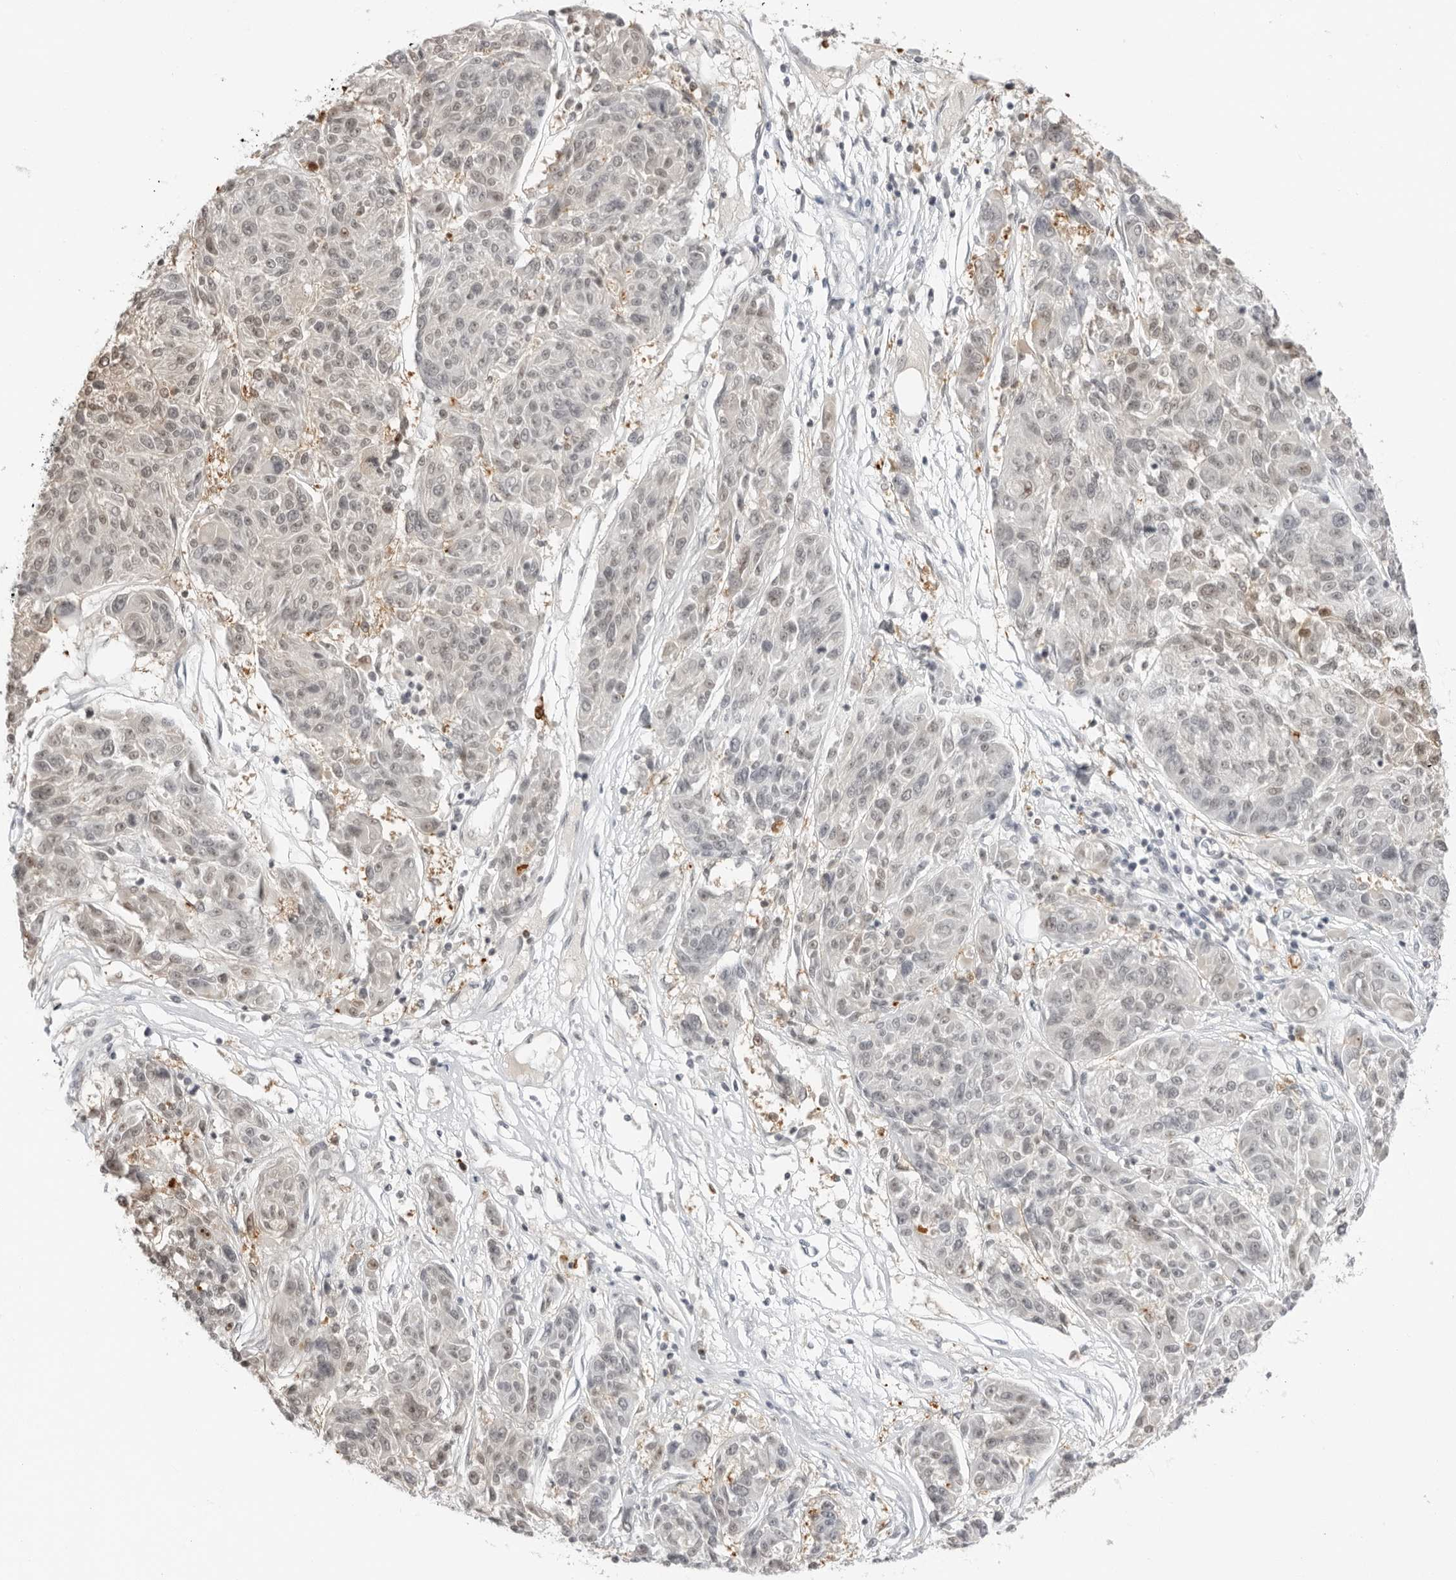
{"staining": {"intensity": "weak", "quantity": "25%-75%", "location": "nuclear"}, "tissue": "melanoma", "cell_type": "Tumor cells", "image_type": "cancer", "snomed": [{"axis": "morphology", "description": "Malignant melanoma, NOS"}, {"axis": "topography", "description": "Skin"}], "caption": "Immunohistochemistry micrograph of neoplastic tissue: human malignant melanoma stained using immunohistochemistry (IHC) displays low levels of weak protein expression localized specifically in the nuclear of tumor cells, appearing as a nuclear brown color.", "gene": "RNF146", "patient": {"sex": "male", "age": 53}}